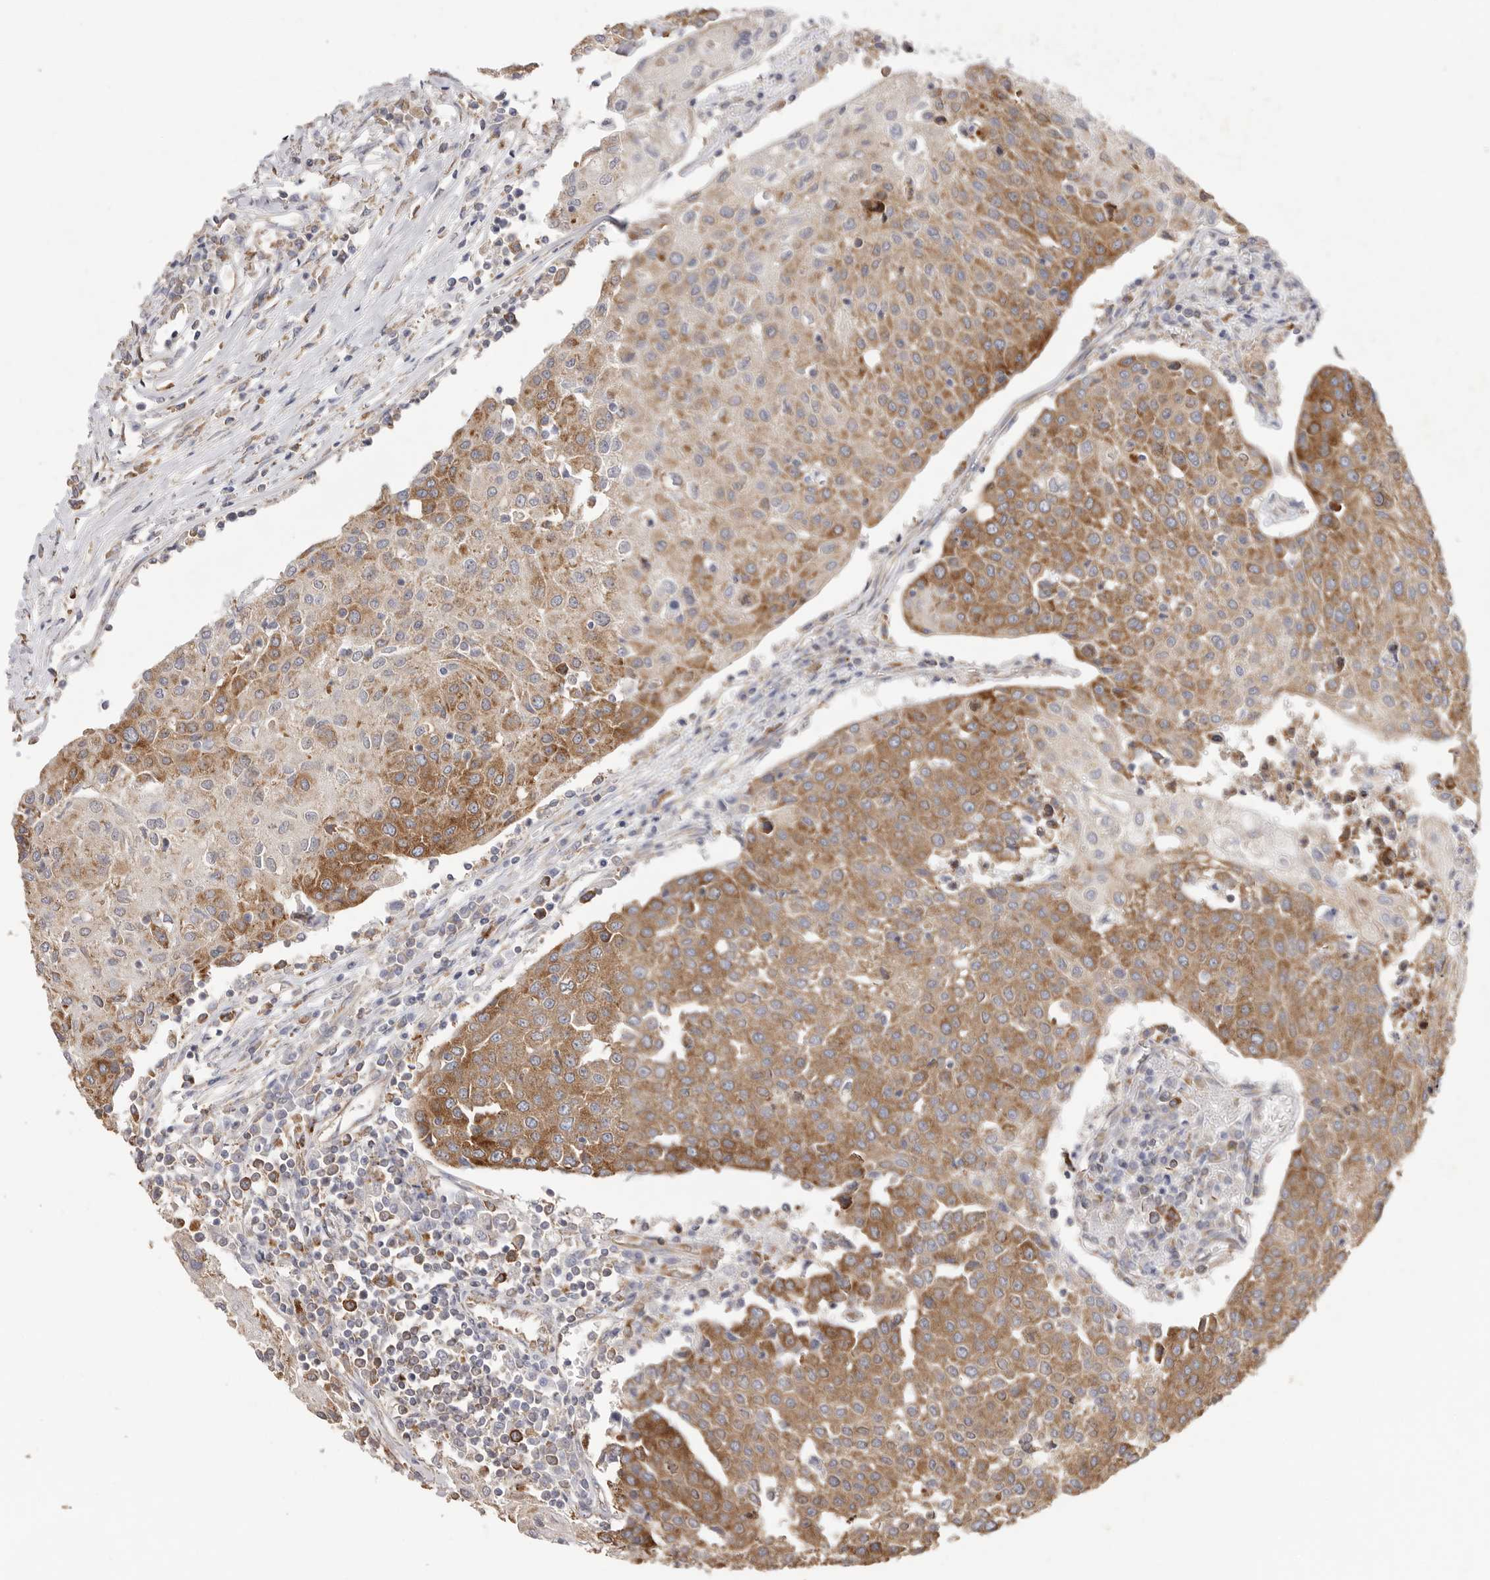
{"staining": {"intensity": "moderate", "quantity": ">75%", "location": "cytoplasmic/membranous"}, "tissue": "urothelial cancer", "cell_type": "Tumor cells", "image_type": "cancer", "snomed": [{"axis": "morphology", "description": "Urothelial carcinoma, High grade"}, {"axis": "topography", "description": "Urinary bladder"}], "caption": "High-grade urothelial carcinoma stained with a protein marker shows moderate staining in tumor cells.", "gene": "SERBP1", "patient": {"sex": "female", "age": 85}}